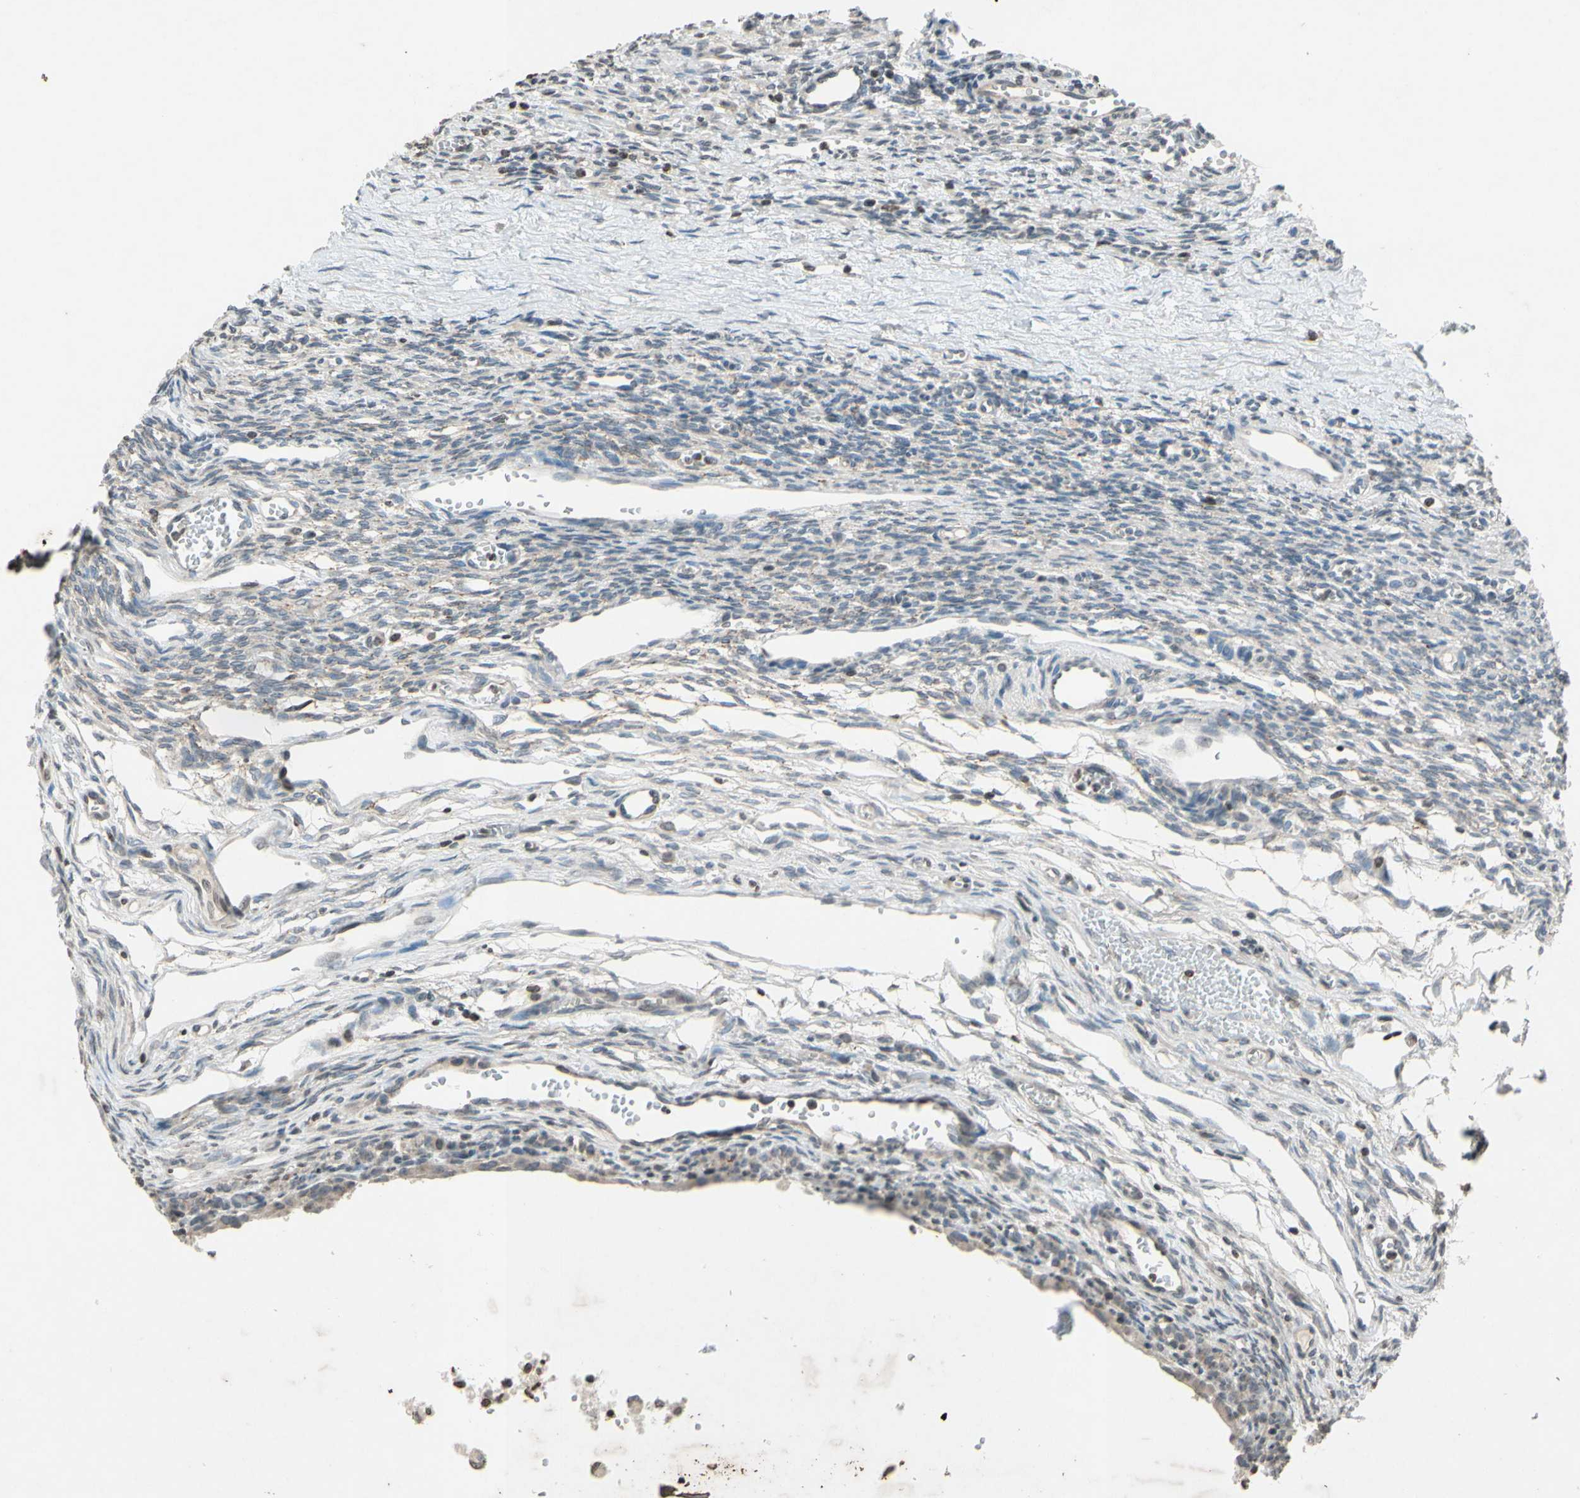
{"staining": {"intensity": "weak", "quantity": ">75%", "location": "cytoplasmic/membranous"}, "tissue": "ovary", "cell_type": "Follicle cells", "image_type": "normal", "snomed": [{"axis": "morphology", "description": "Normal tissue, NOS"}, {"axis": "topography", "description": "Ovary"}], "caption": "The histopathology image shows a brown stain indicating the presence of a protein in the cytoplasmic/membranous of follicle cells in ovary. Immunohistochemistry stains the protein in brown and the nuclei are stained blue.", "gene": "CLDN11", "patient": {"sex": "female", "age": 33}}